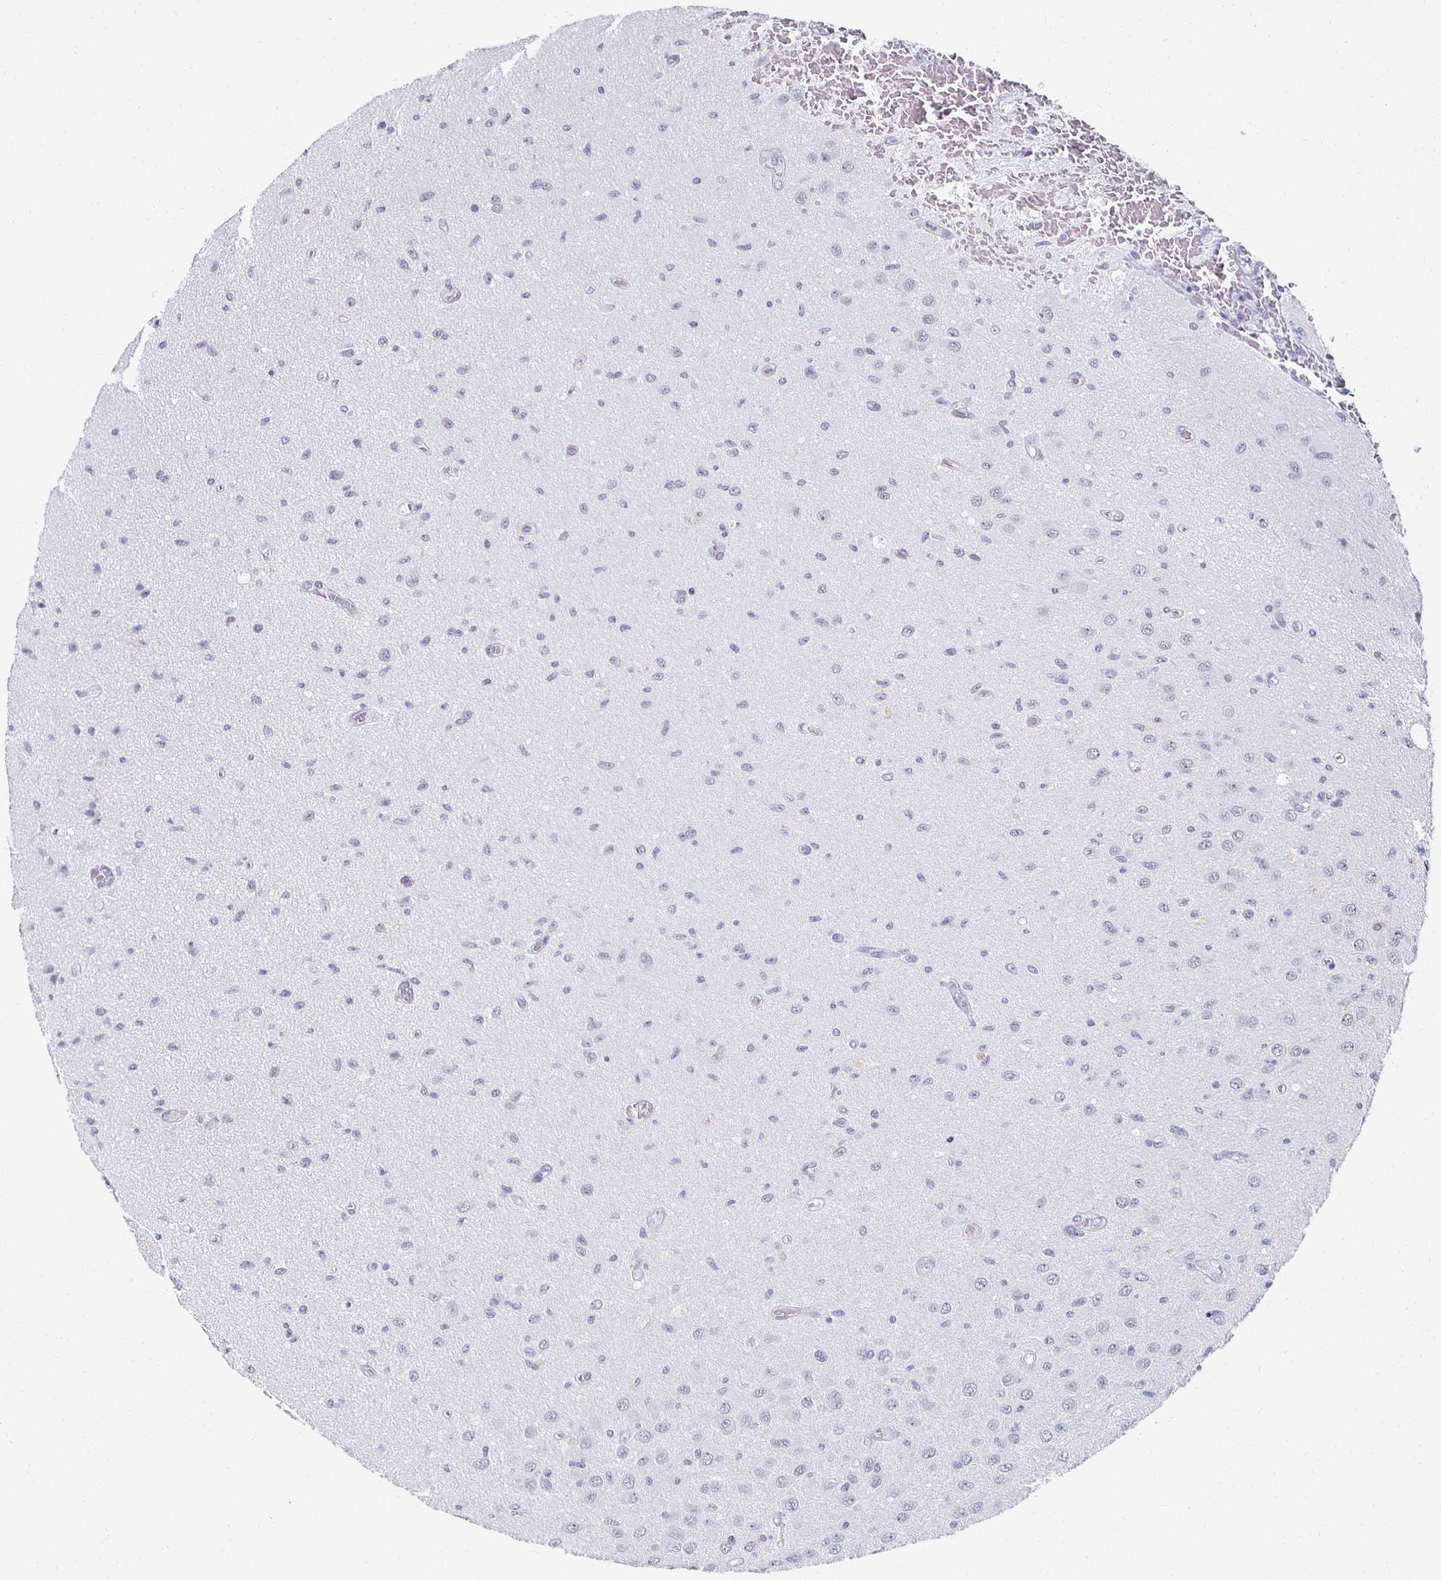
{"staining": {"intensity": "negative", "quantity": "none", "location": "none"}, "tissue": "glioma", "cell_type": "Tumor cells", "image_type": "cancer", "snomed": [{"axis": "morphology", "description": "Glioma, malignant, High grade"}, {"axis": "topography", "description": "Brain"}], "caption": "There is no significant expression in tumor cells of high-grade glioma (malignant).", "gene": "CXCR2", "patient": {"sex": "male", "age": 67}}